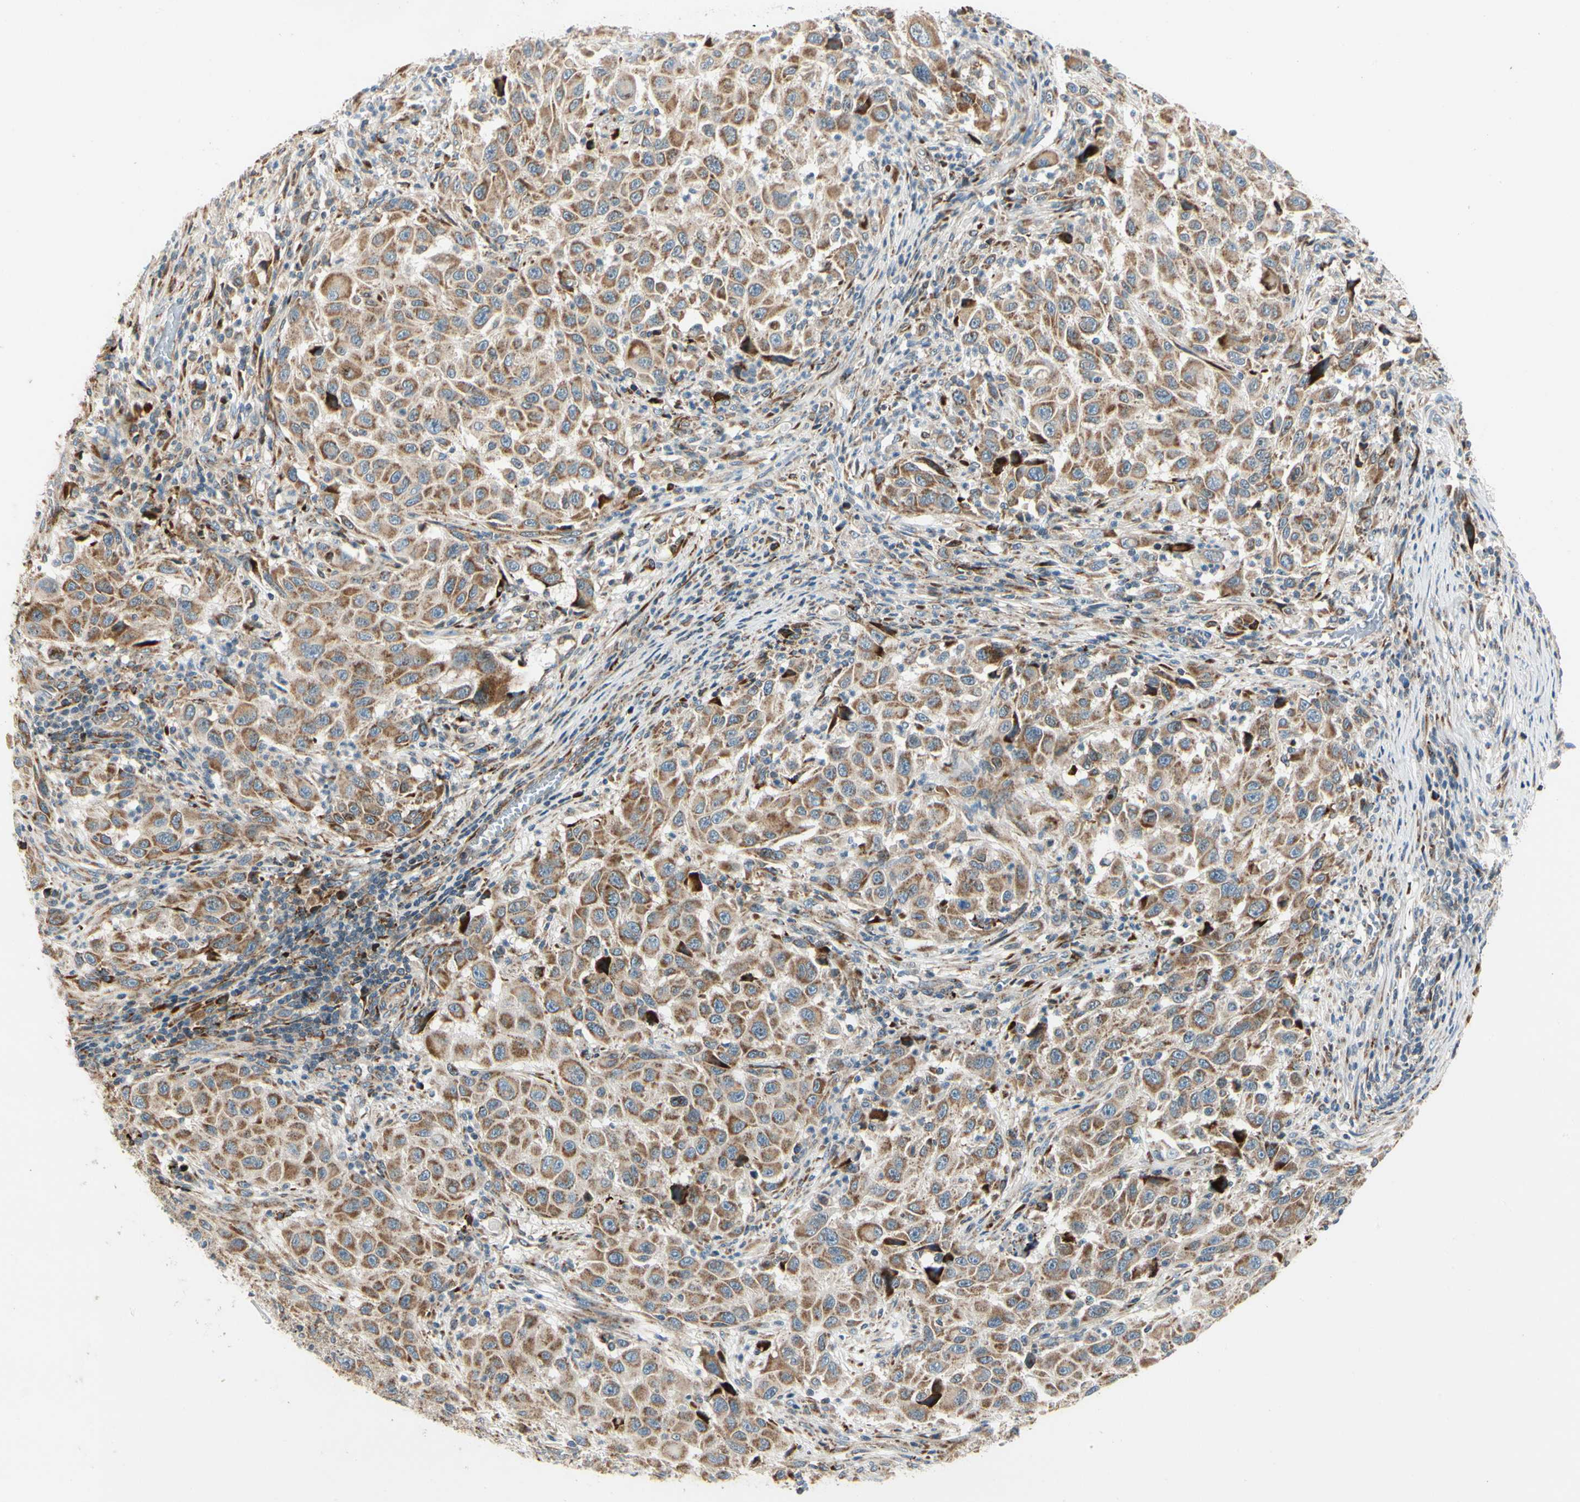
{"staining": {"intensity": "moderate", "quantity": ">75%", "location": "cytoplasmic/membranous"}, "tissue": "melanoma", "cell_type": "Tumor cells", "image_type": "cancer", "snomed": [{"axis": "morphology", "description": "Malignant melanoma, Metastatic site"}, {"axis": "topography", "description": "Lymph node"}], "caption": "A medium amount of moderate cytoplasmic/membranous expression is appreciated in approximately >75% of tumor cells in malignant melanoma (metastatic site) tissue.", "gene": "MRPL9", "patient": {"sex": "male", "age": 61}}